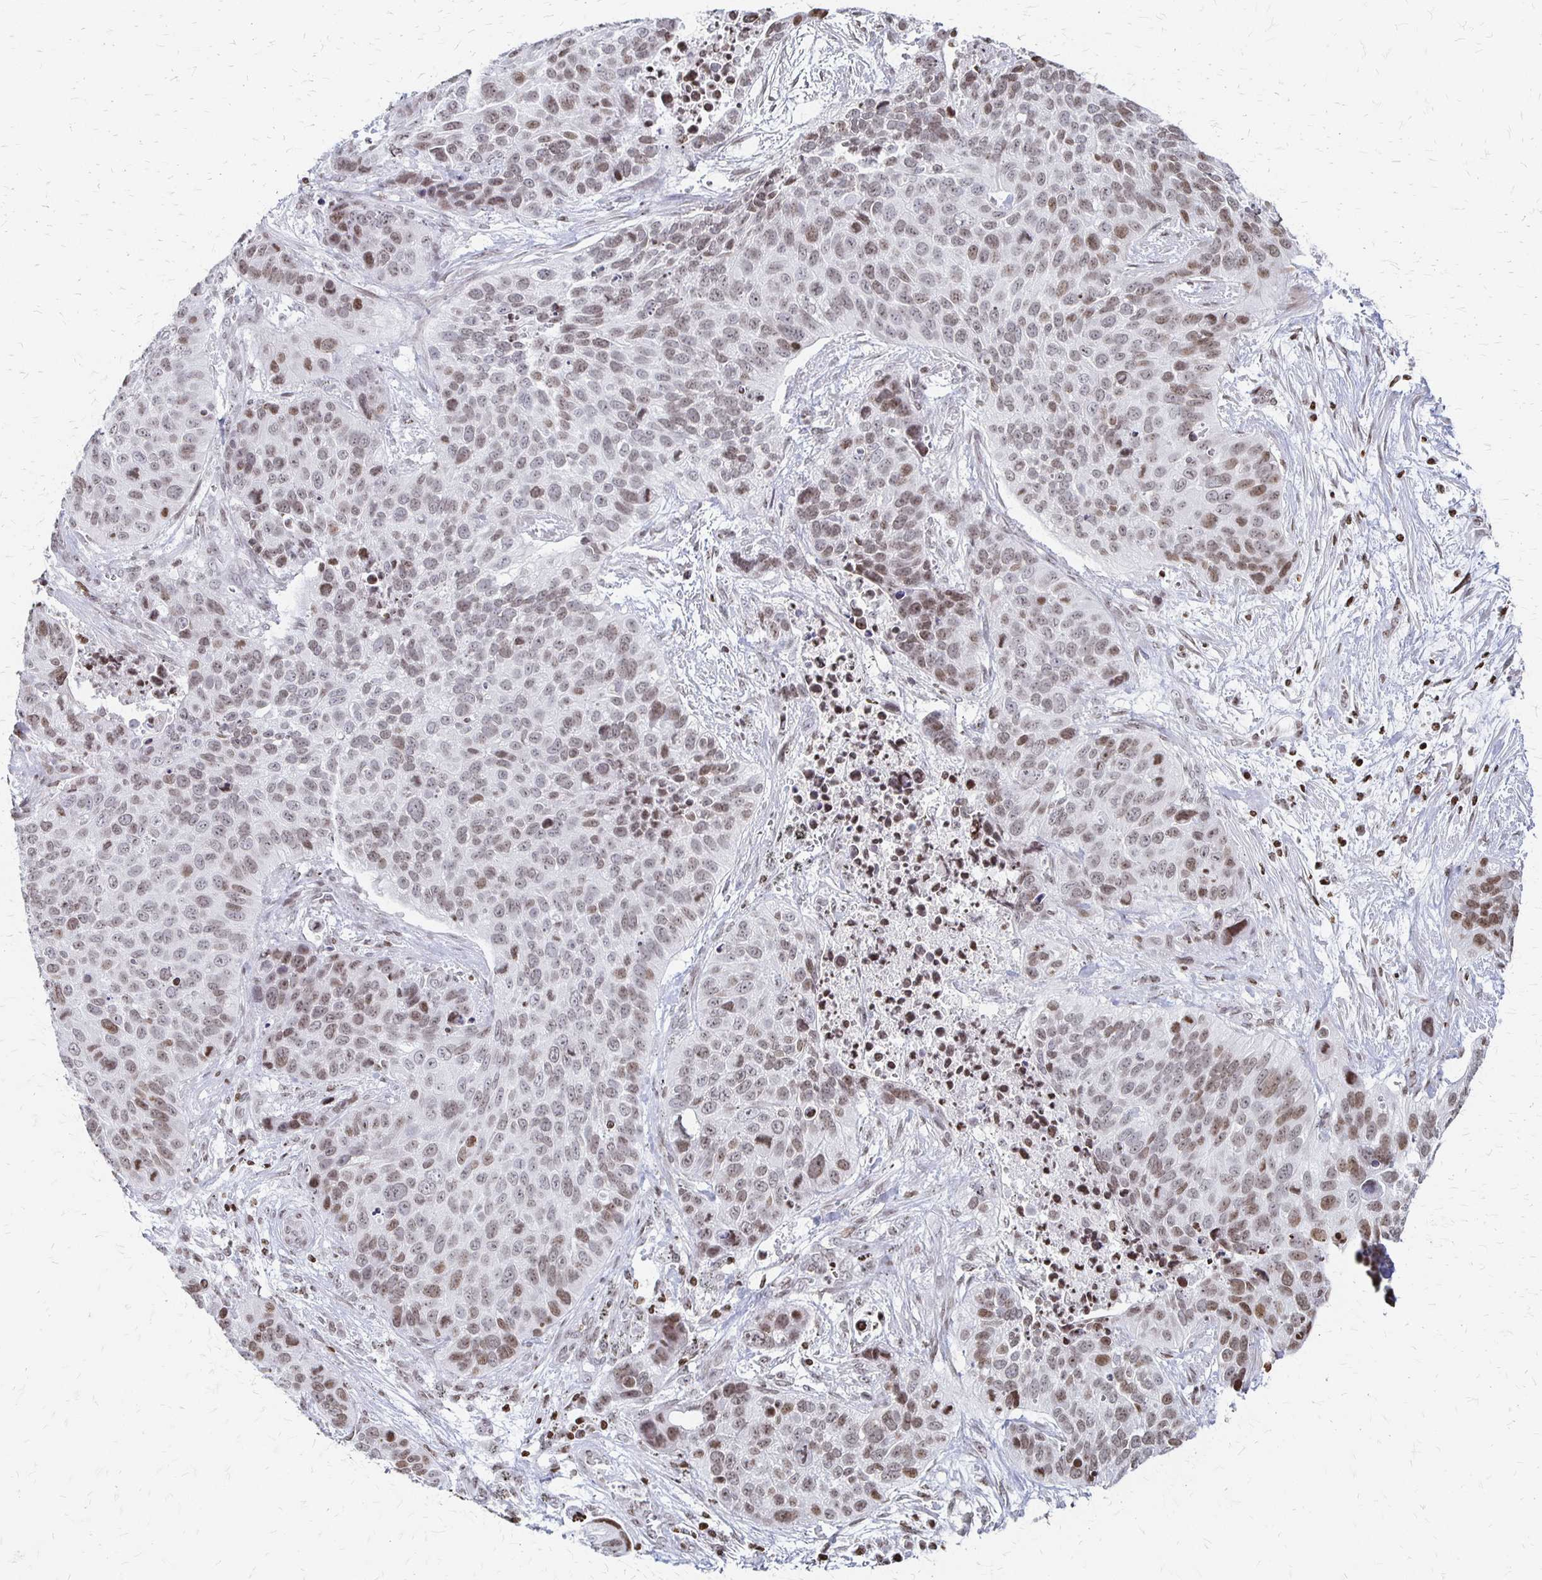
{"staining": {"intensity": "weak", "quantity": "25%-75%", "location": "nuclear"}, "tissue": "lung cancer", "cell_type": "Tumor cells", "image_type": "cancer", "snomed": [{"axis": "morphology", "description": "Squamous cell carcinoma, NOS"}, {"axis": "topography", "description": "Lung"}], "caption": "Lung cancer stained with a brown dye demonstrates weak nuclear positive expression in approximately 25%-75% of tumor cells.", "gene": "ZNF280C", "patient": {"sex": "male", "age": 62}}